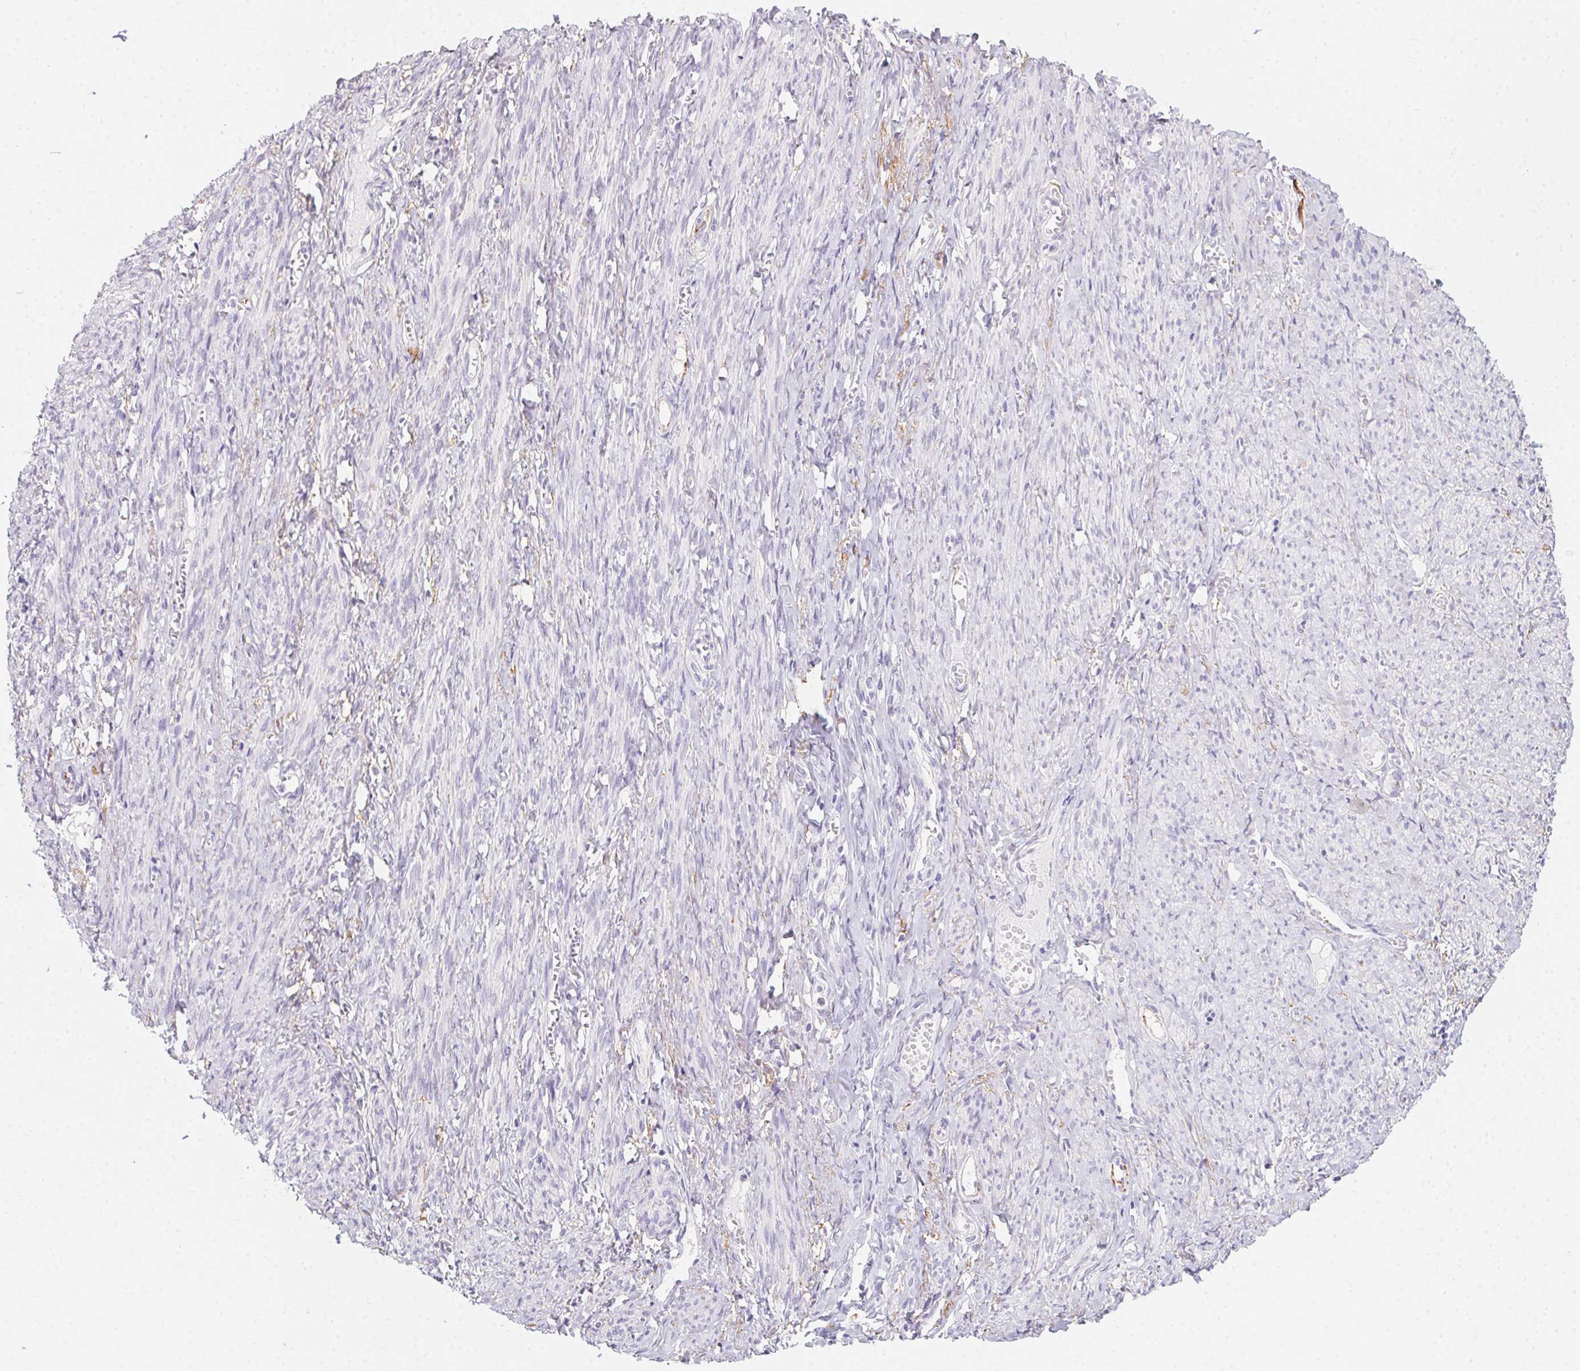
{"staining": {"intensity": "negative", "quantity": "none", "location": "none"}, "tissue": "smooth muscle", "cell_type": "Smooth muscle cells", "image_type": "normal", "snomed": [{"axis": "morphology", "description": "Normal tissue, NOS"}, {"axis": "topography", "description": "Smooth muscle"}], "caption": "High magnification brightfield microscopy of unremarkable smooth muscle stained with DAB (brown) and counterstained with hematoxylin (blue): smooth muscle cells show no significant expression. The staining was performed using DAB to visualize the protein expression in brown, while the nuclei were stained in blue with hematoxylin (Magnification: 20x).", "gene": "MYL4", "patient": {"sex": "female", "age": 65}}